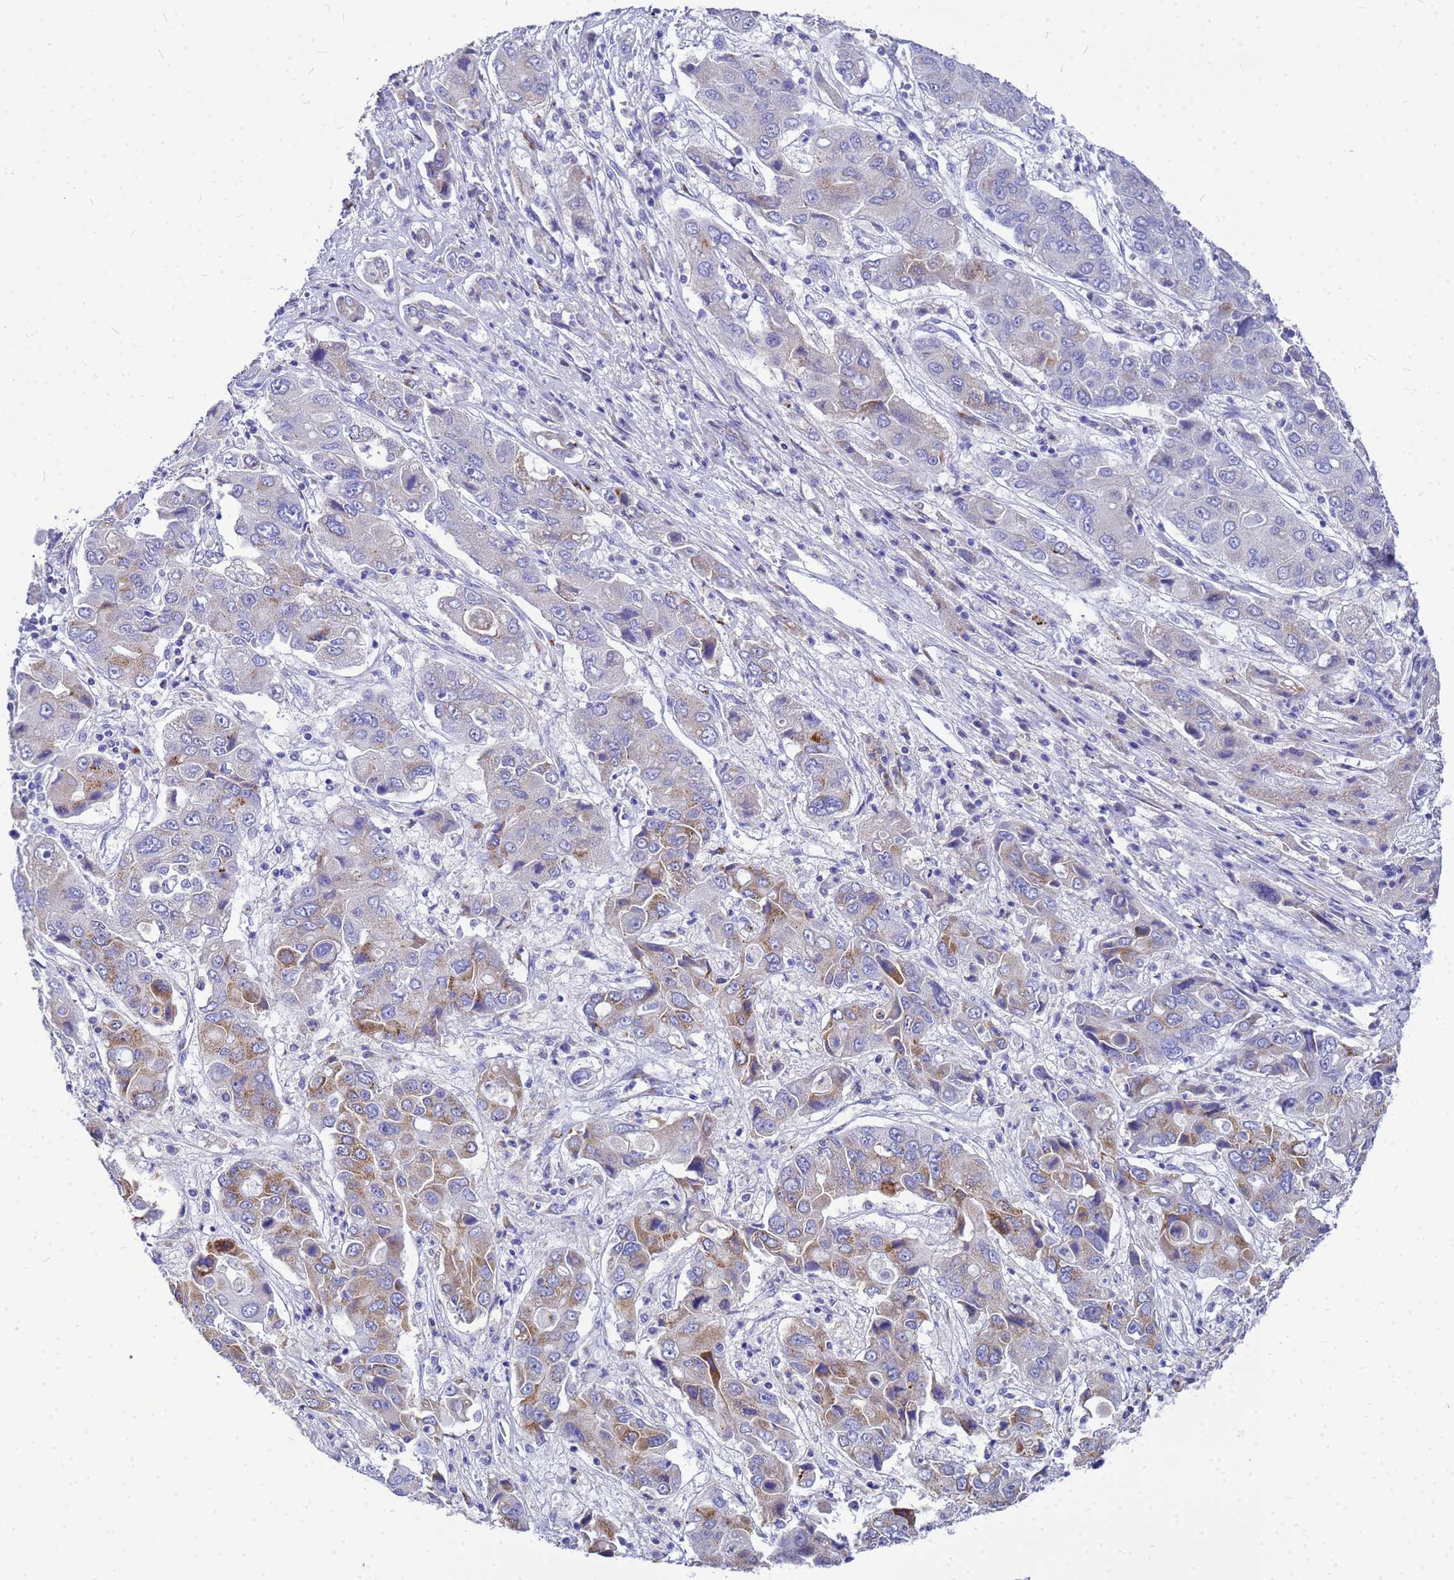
{"staining": {"intensity": "moderate", "quantity": "<25%", "location": "cytoplasmic/membranous"}, "tissue": "liver cancer", "cell_type": "Tumor cells", "image_type": "cancer", "snomed": [{"axis": "morphology", "description": "Cholangiocarcinoma"}, {"axis": "topography", "description": "Liver"}], "caption": "Protein expression by IHC shows moderate cytoplasmic/membranous positivity in about <25% of tumor cells in cholangiocarcinoma (liver). (Stains: DAB (3,3'-diaminobenzidine) in brown, nuclei in blue, Microscopy: brightfield microscopy at high magnification).", "gene": "OR52E2", "patient": {"sex": "male", "age": 67}}